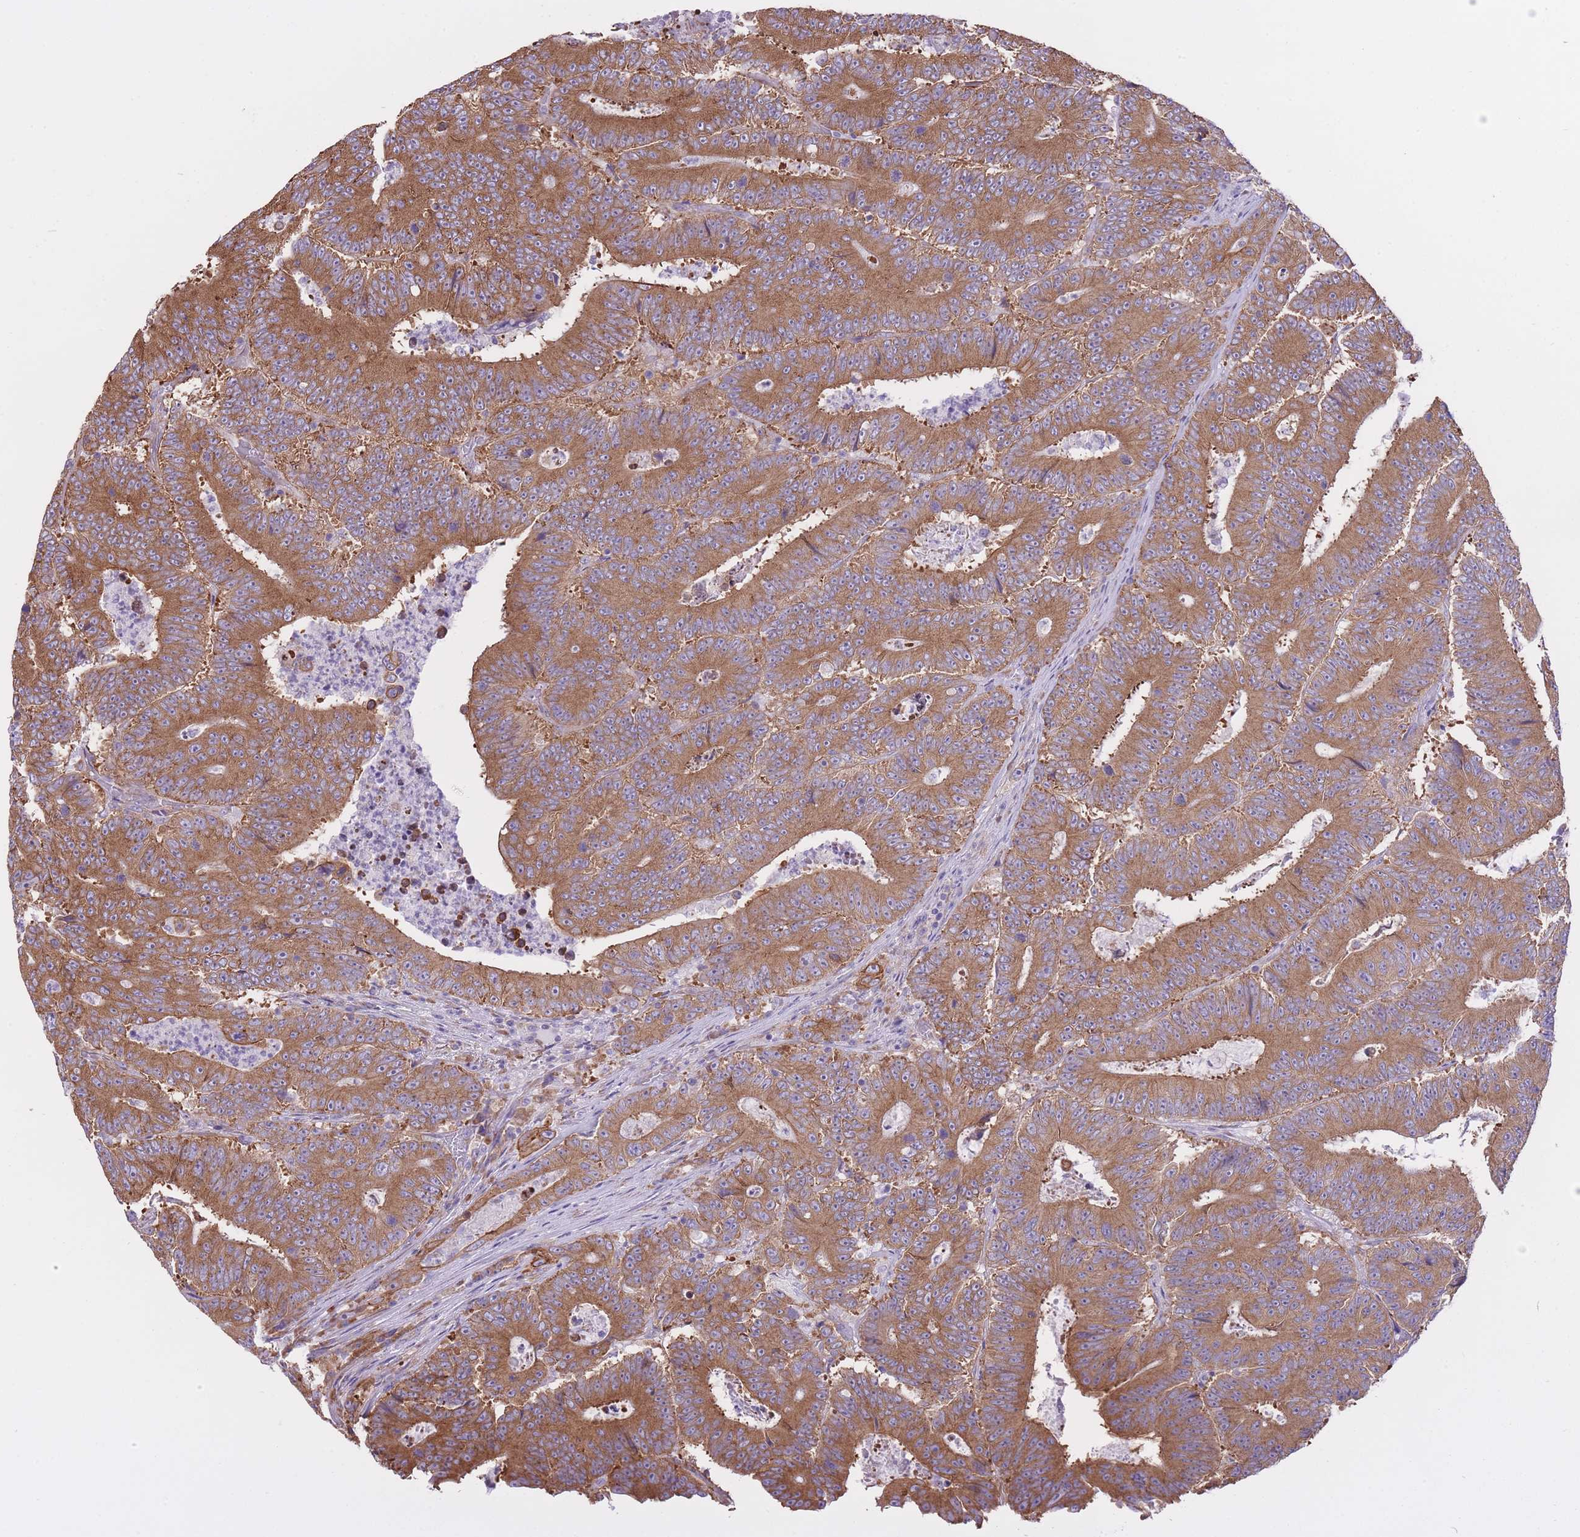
{"staining": {"intensity": "strong", "quantity": ">75%", "location": "cytoplasmic/membranous"}, "tissue": "colorectal cancer", "cell_type": "Tumor cells", "image_type": "cancer", "snomed": [{"axis": "morphology", "description": "Adenocarcinoma, NOS"}, {"axis": "topography", "description": "Colon"}], "caption": "High-power microscopy captured an IHC photomicrograph of colorectal cancer, revealing strong cytoplasmic/membranous staining in approximately >75% of tumor cells. Nuclei are stained in blue.", "gene": "ZNF501", "patient": {"sex": "male", "age": 83}}